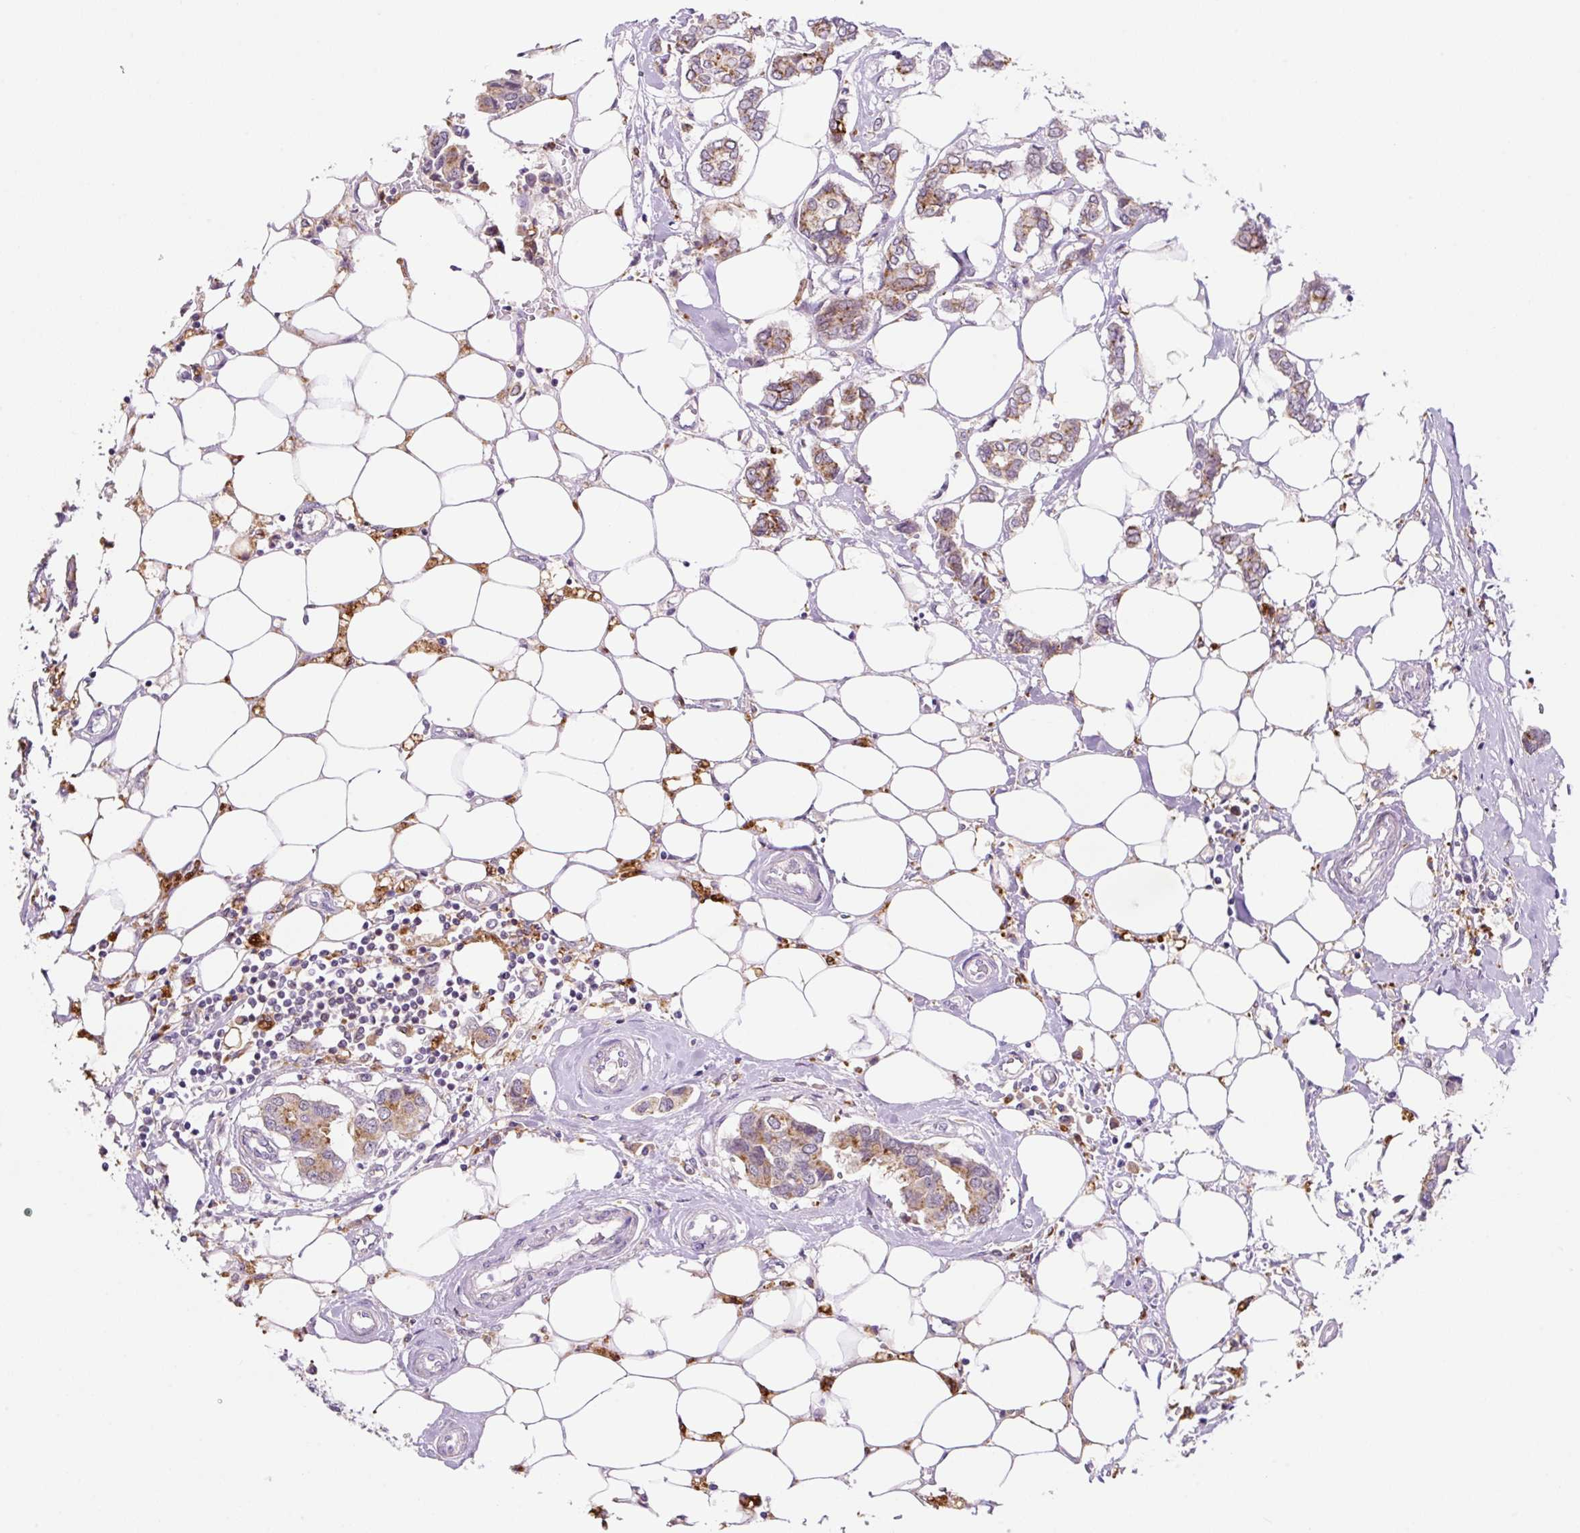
{"staining": {"intensity": "moderate", "quantity": ">75%", "location": "cytoplasmic/membranous"}, "tissue": "breast cancer", "cell_type": "Tumor cells", "image_type": "cancer", "snomed": [{"axis": "morphology", "description": "Duct carcinoma"}, {"axis": "topography", "description": "Breast"}], "caption": "Immunohistochemical staining of human invasive ductal carcinoma (breast) demonstrates medium levels of moderate cytoplasmic/membranous protein staining in approximately >75% of tumor cells. The staining was performed using DAB (3,3'-diaminobenzidine), with brown indicating positive protein expression. Nuclei are stained blue with hematoxylin.", "gene": "CEBPZOS", "patient": {"sex": "female", "age": 73}}